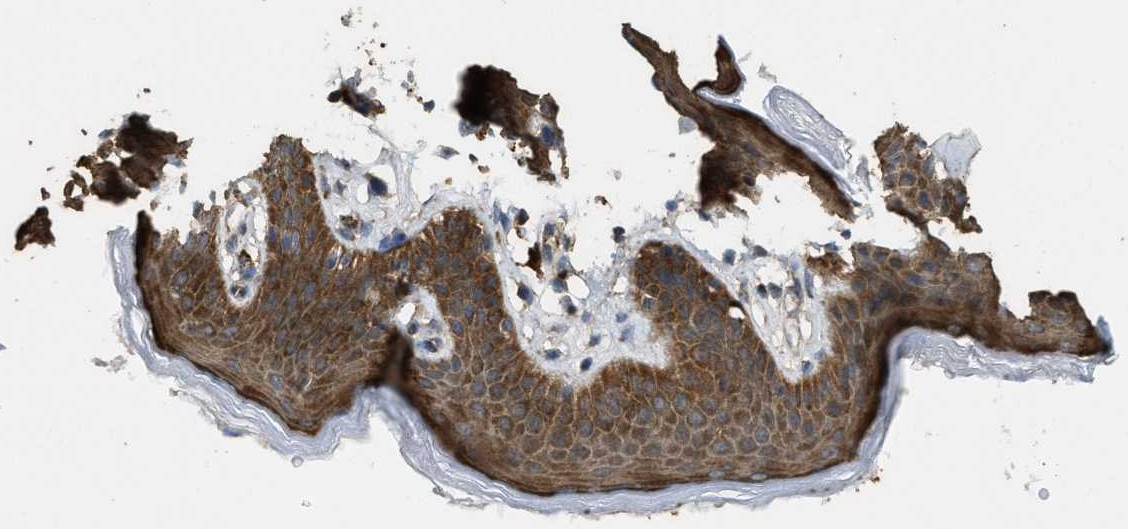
{"staining": {"intensity": "strong", "quantity": ">75%", "location": "cytoplasmic/membranous"}, "tissue": "skin", "cell_type": "Epidermal cells", "image_type": "normal", "snomed": [{"axis": "morphology", "description": "Normal tissue, NOS"}, {"axis": "topography", "description": "Vulva"}], "caption": "A photomicrograph showing strong cytoplasmic/membranous positivity in about >75% of epidermal cells in normal skin, as visualized by brown immunohistochemical staining.", "gene": "ARHGEF5", "patient": {"sex": "female", "age": 66}}